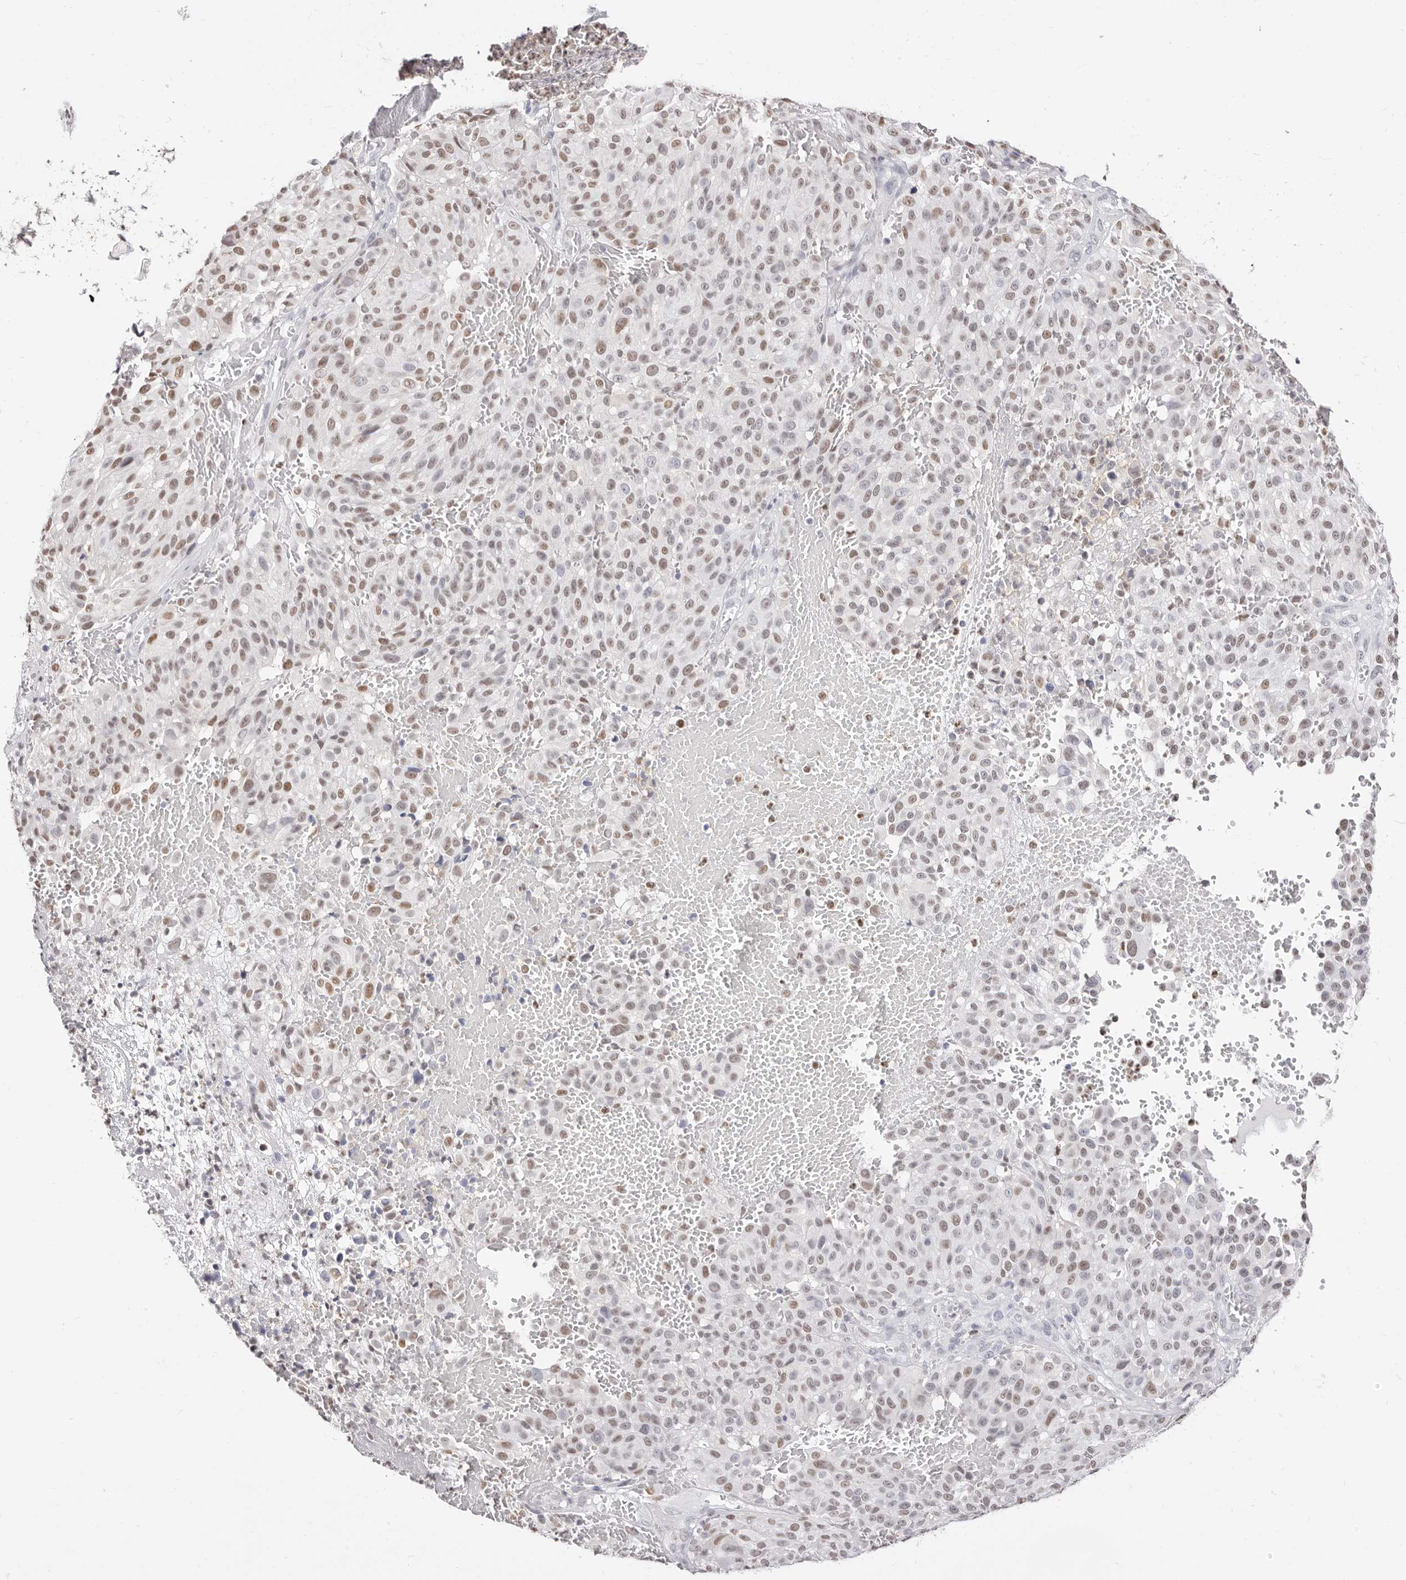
{"staining": {"intensity": "weak", "quantity": ">75%", "location": "nuclear"}, "tissue": "melanoma", "cell_type": "Tumor cells", "image_type": "cancer", "snomed": [{"axis": "morphology", "description": "Malignant melanoma, NOS"}, {"axis": "topography", "description": "Skin"}], "caption": "The photomicrograph demonstrates staining of malignant melanoma, revealing weak nuclear protein positivity (brown color) within tumor cells. (Stains: DAB (3,3'-diaminobenzidine) in brown, nuclei in blue, Microscopy: brightfield microscopy at high magnification).", "gene": "TKT", "patient": {"sex": "male", "age": 83}}